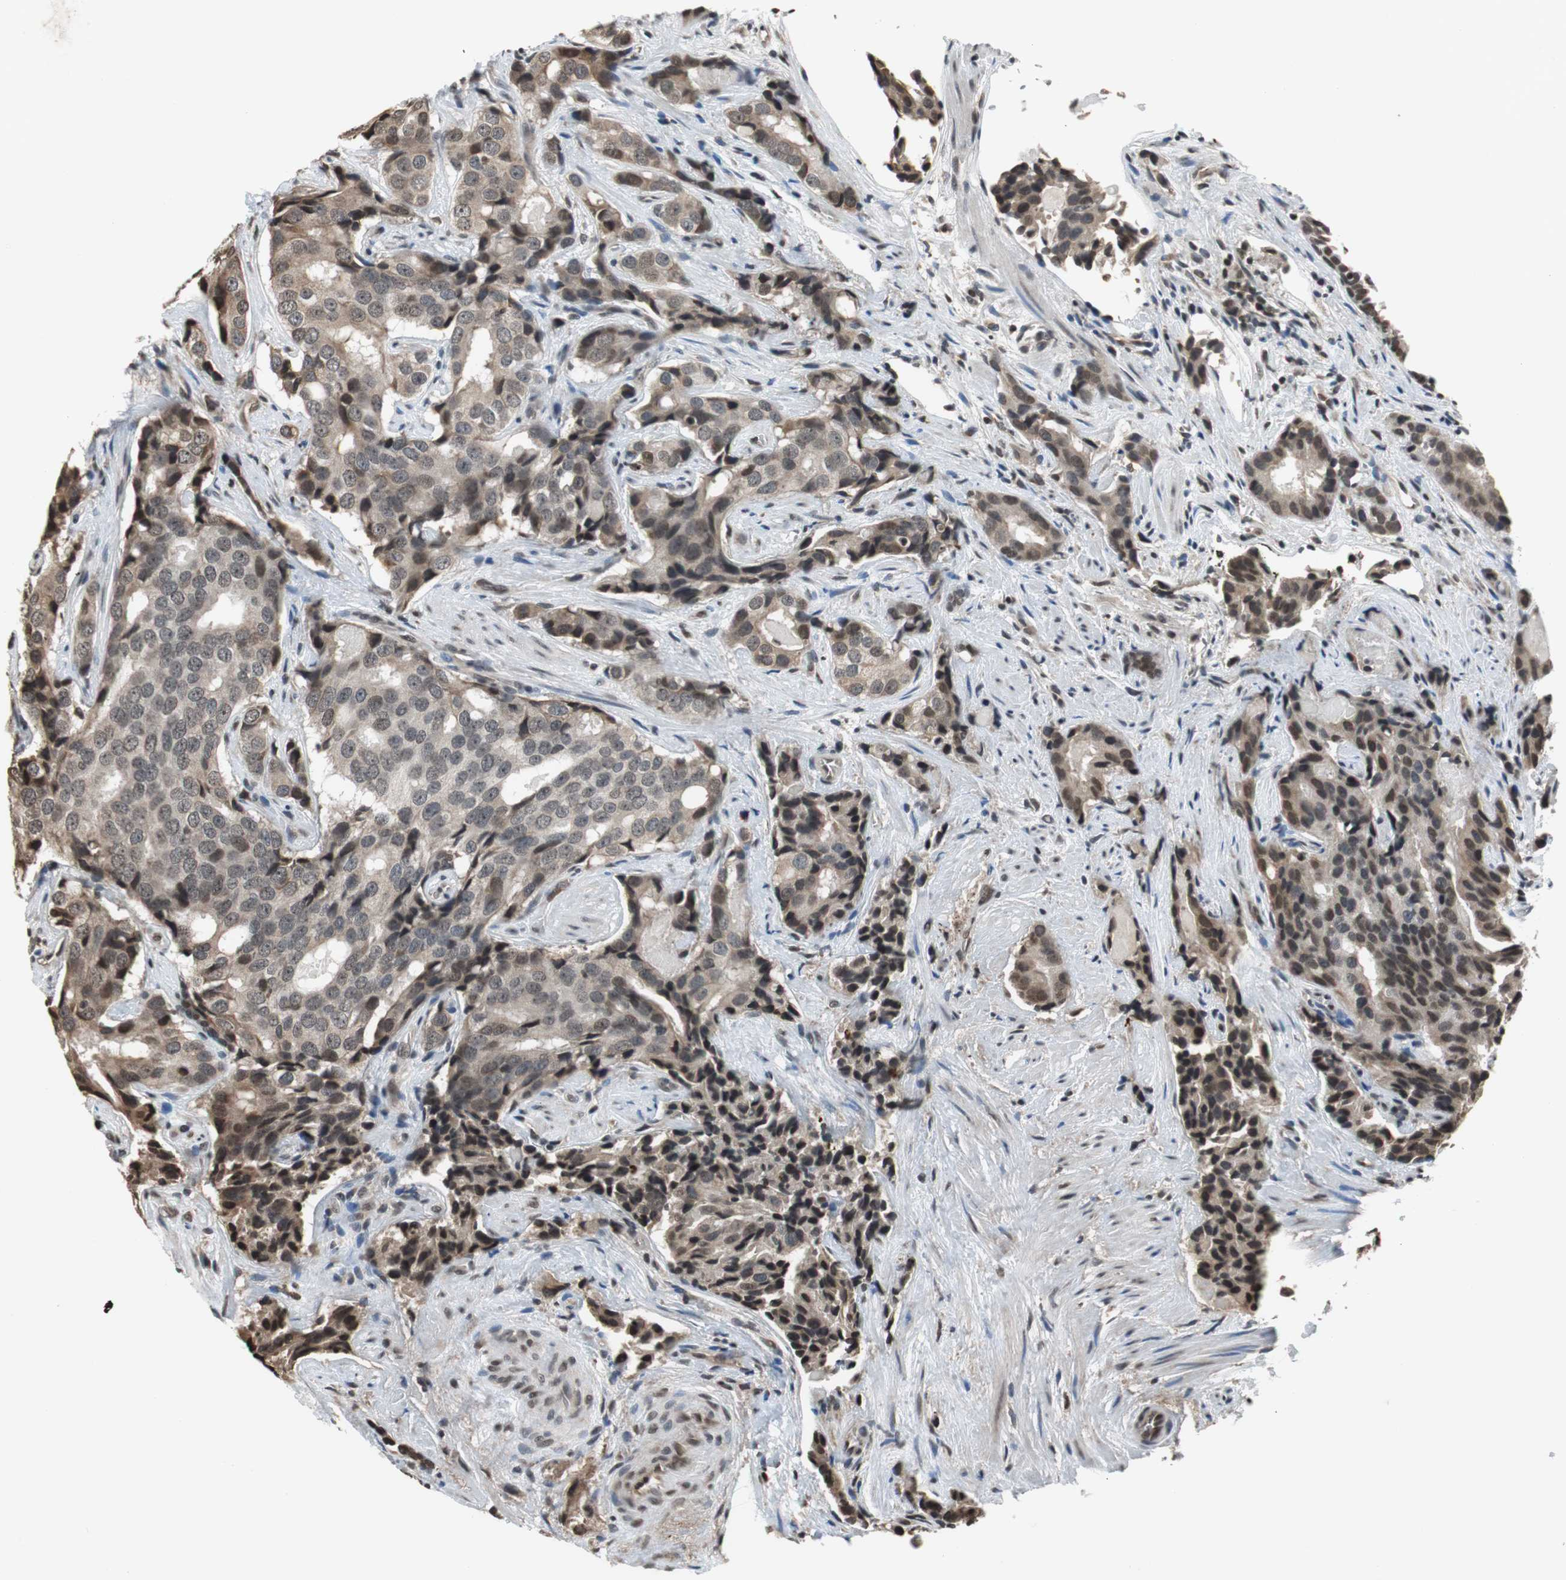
{"staining": {"intensity": "weak", "quantity": ">75%", "location": "cytoplasmic/membranous,nuclear"}, "tissue": "prostate cancer", "cell_type": "Tumor cells", "image_type": "cancer", "snomed": [{"axis": "morphology", "description": "Adenocarcinoma, High grade"}, {"axis": "topography", "description": "Prostate"}], "caption": "Immunohistochemical staining of human prostate cancer (high-grade adenocarcinoma) reveals low levels of weak cytoplasmic/membranous and nuclear protein positivity in about >75% of tumor cells.", "gene": "REST", "patient": {"sex": "male", "age": 58}}